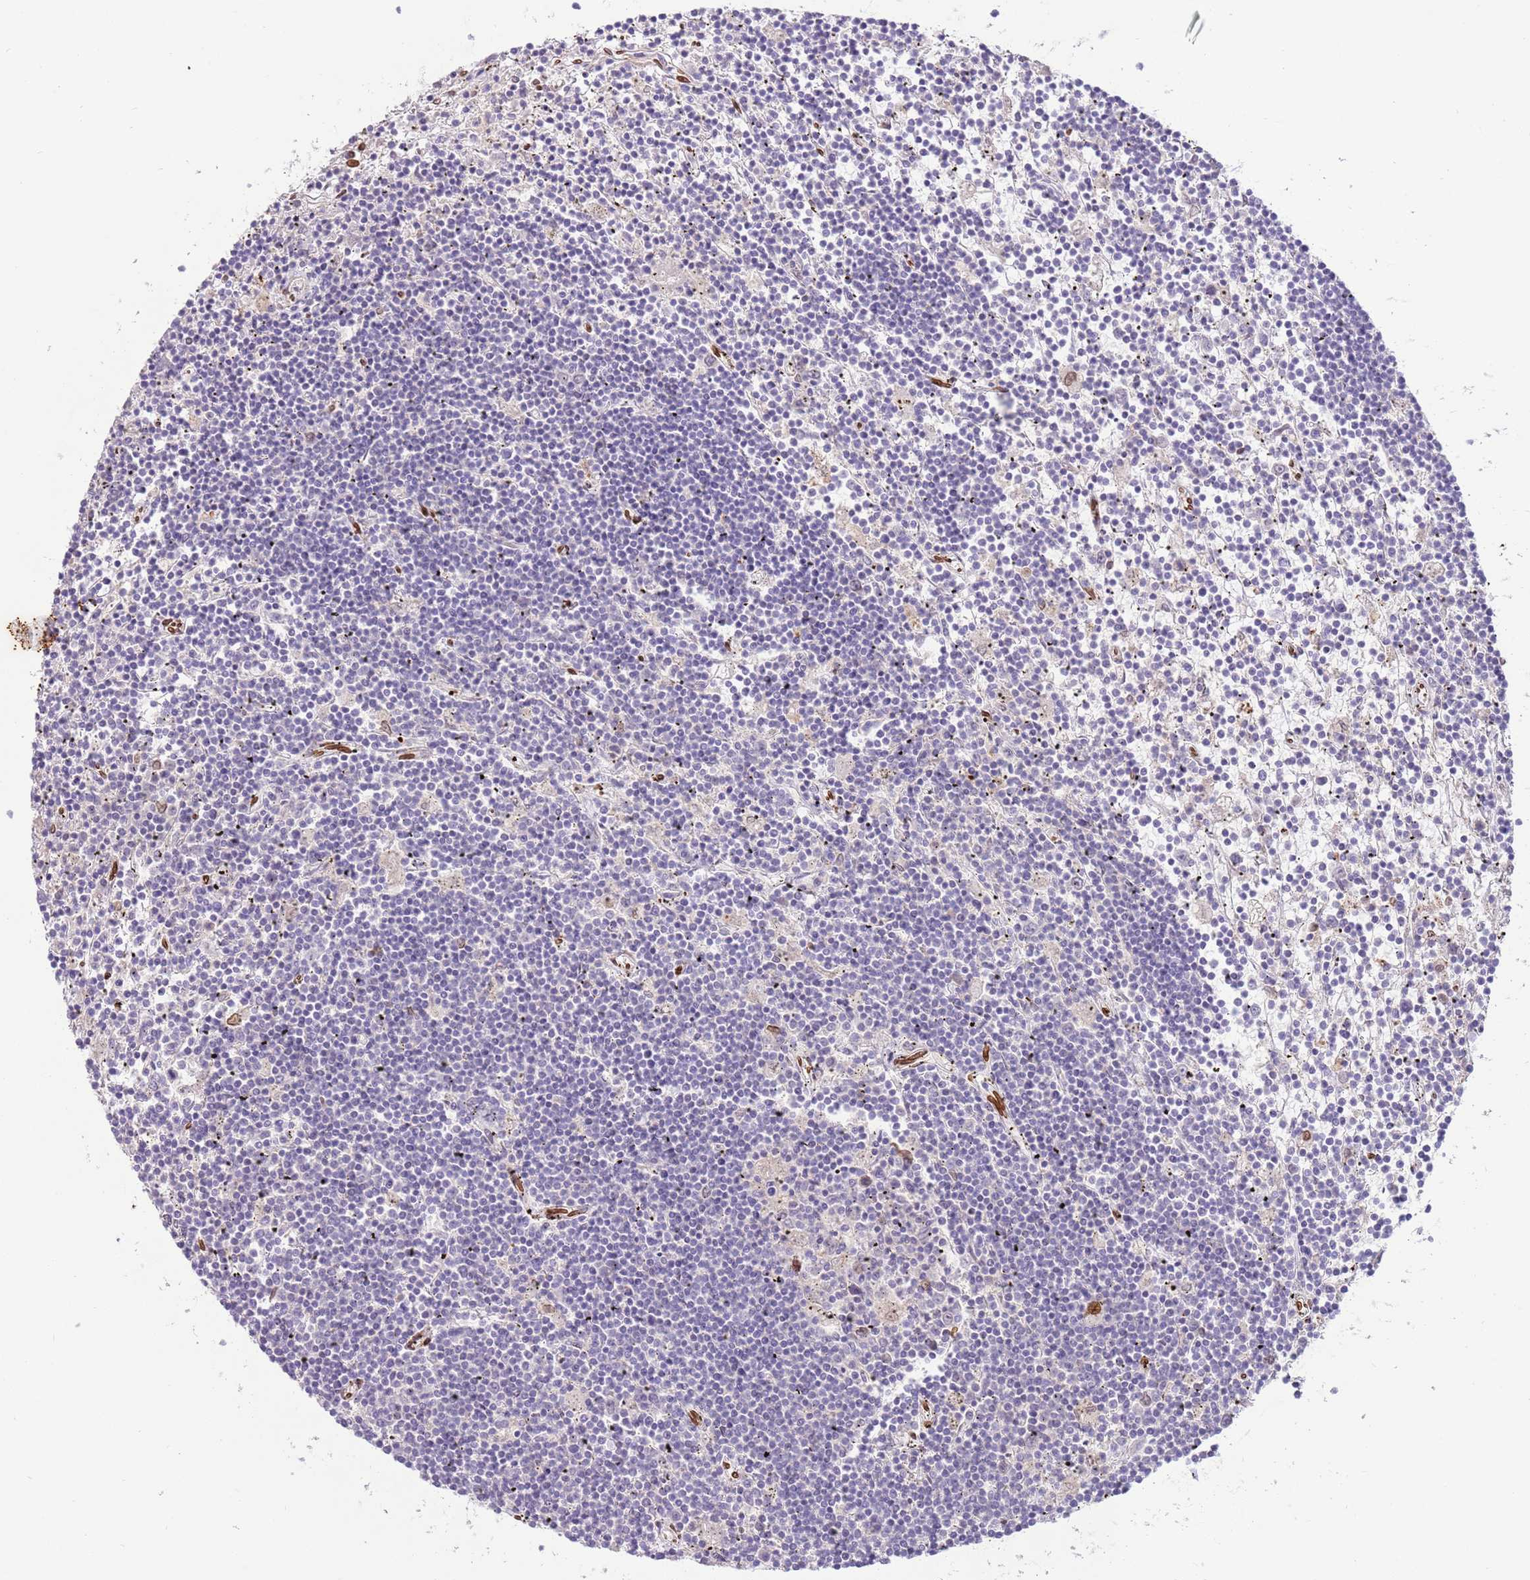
{"staining": {"intensity": "negative", "quantity": "none", "location": "none"}, "tissue": "lymphoma", "cell_type": "Tumor cells", "image_type": "cancer", "snomed": [{"axis": "morphology", "description": "Malignant lymphoma, non-Hodgkin's type, Low grade"}, {"axis": "topography", "description": "Spleen"}], "caption": "This image is of malignant lymphoma, non-Hodgkin's type (low-grade) stained with immunohistochemistry (IHC) to label a protein in brown with the nuclei are counter-stained blue. There is no positivity in tumor cells. The staining was performed using DAB (3,3'-diaminobenzidine) to visualize the protein expression in brown, while the nuclei were stained in blue with hematoxylin (Magnification: 20x).", "gene": "TMEM47", "patient": {"sex": "male", "age": 76}}